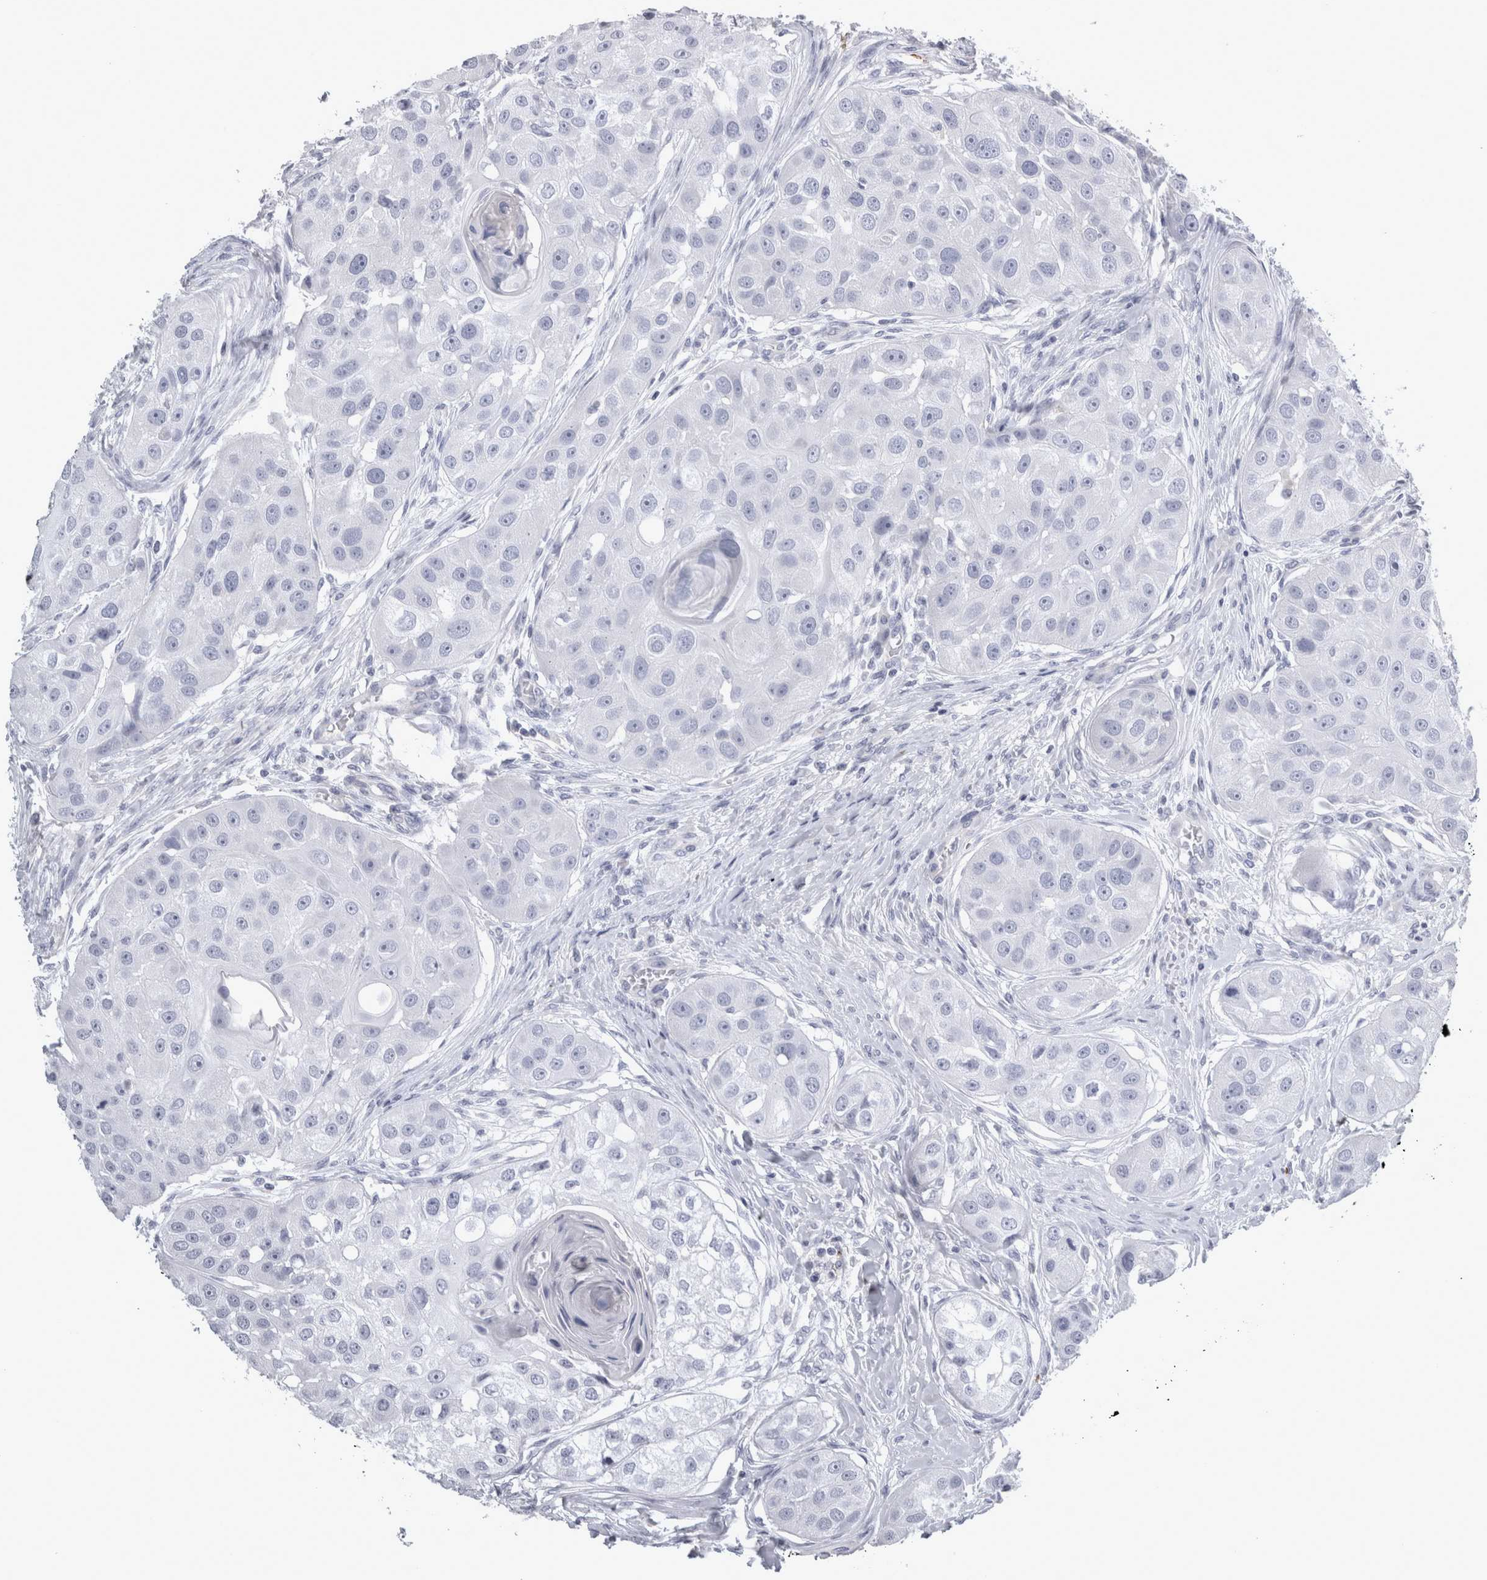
{"staining": {"intensity": "negative", "quantity": "none", "location": "none"}, "tissue": "head and neck cancer", "cell_type": "Tumor cells", "image_type": "cancer", "snomed": [{"axis": "morphology", "description": "Normal tissue, NOS"}, {"axis": "morphology", "description": "Squamous cell carcinoma, NOS"}, {"axis": "topography", "description": "Skeletal muscle"}, {"axis": "topography", "description": "Head-Neck"}], "caption": "This histopathology image is of squamous cell carcinoma (head and neck) stained with immunohistochemistry to label a protein in brown with the nuclei are counter-stained blue. There is no positivity in tumor cells.", "gene": "TCAP", "patient": {"sex": "male", "age": 51}}